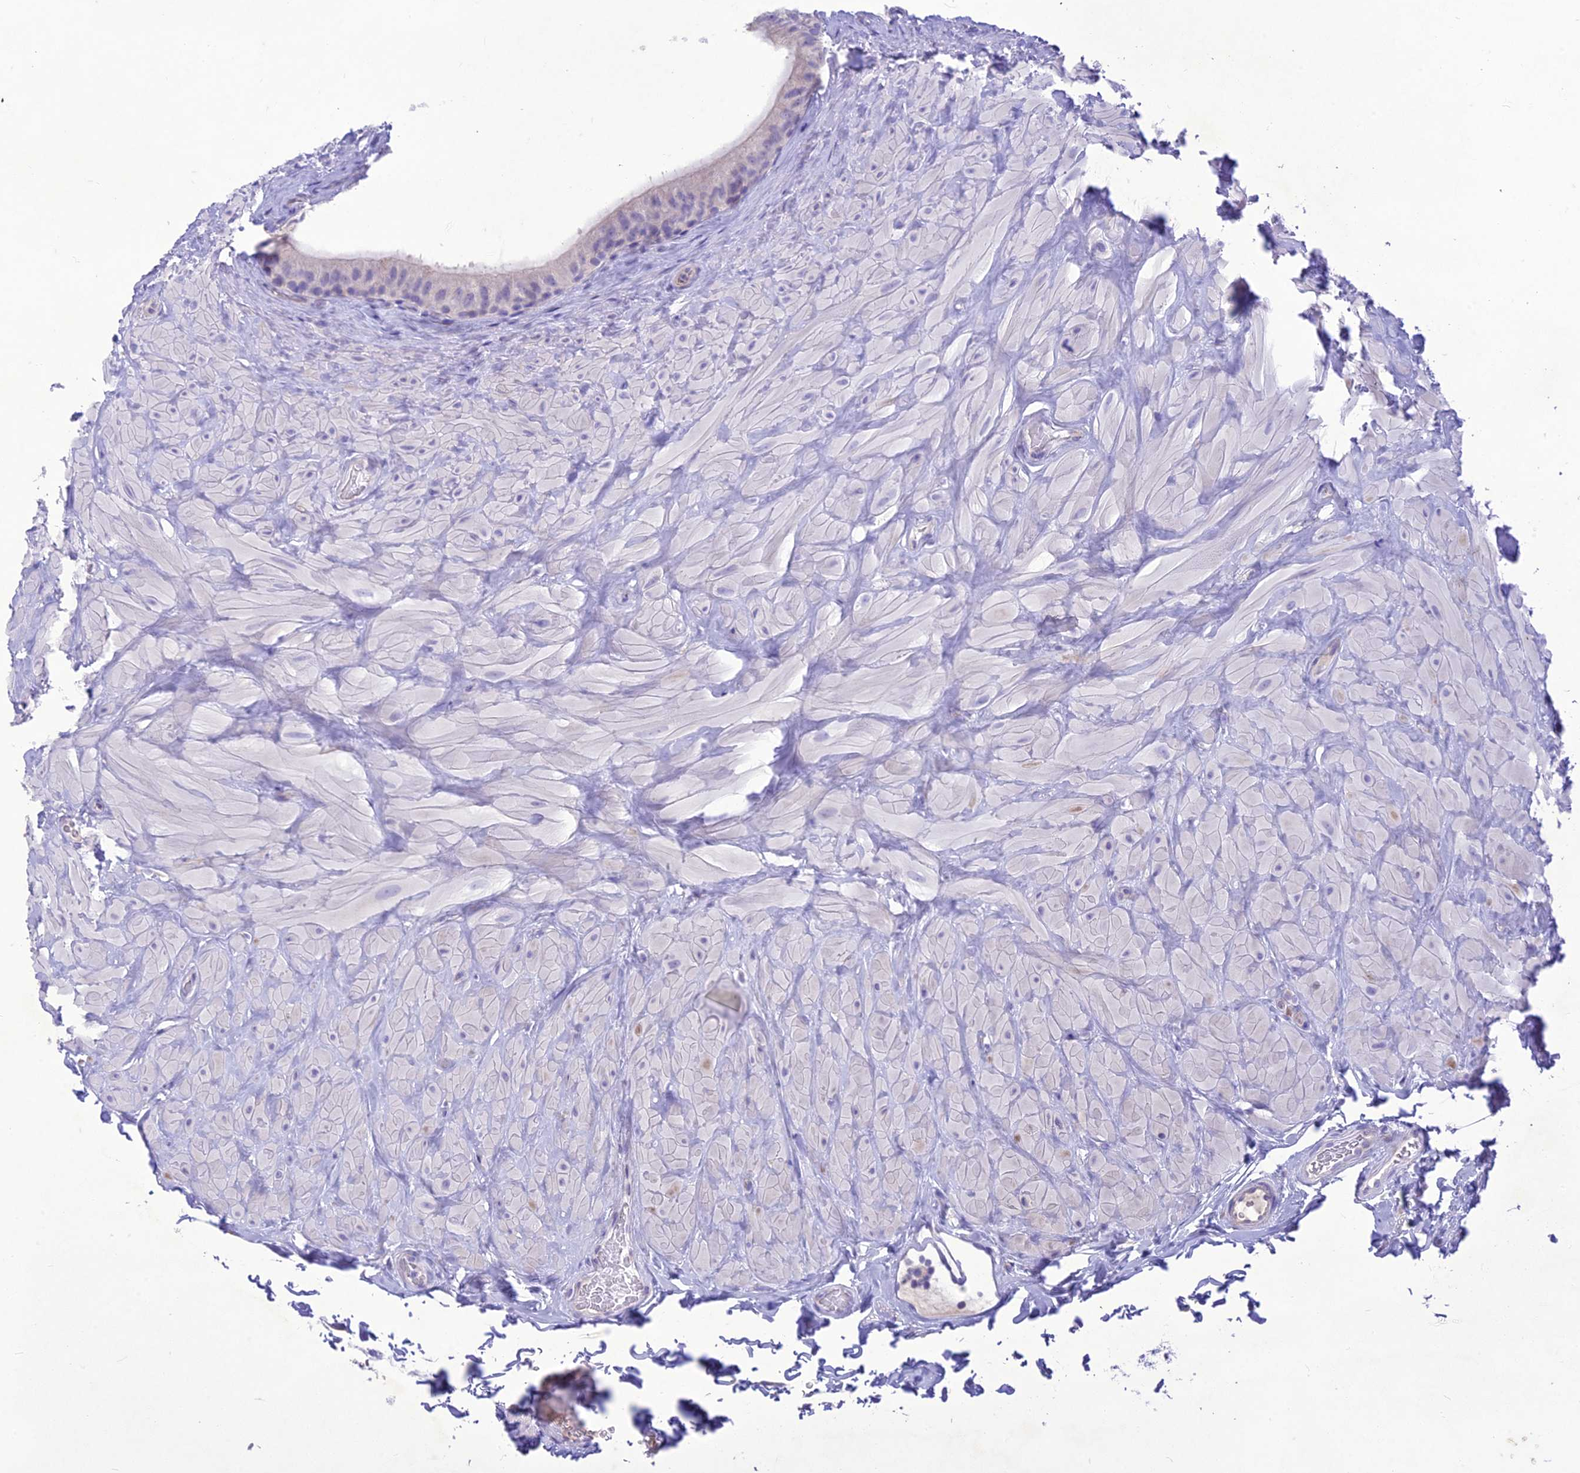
{"staining": {"intensity": "moderate", "quantity": "<25%", "location": "cytoplasmic/membranous"}, "tissue": "epididymis", "cell_type": "Glandular cells", "image_type": "normal", "snomed": [{"axis": "morphology", "description": "Normal tissue, NOS"}, {"axis": "topography", "description": "Soft tissue"}, {"axis": "topography", "description": "Vascular tissue"}, {"axis": "topography", "description": "Epididymis"}], "caption": "IHC histopathology image of benign epididymis: human epididymis stained using immunohistochemistry reveals low levels of moderate protein expression localized specifically in the cytoplasmic/membranous of glandular cells, appearing as a cytoplasmic/membranous brown color.", "gene": "SLC13A5", "patient": {"sex": "male", "age": 49}}